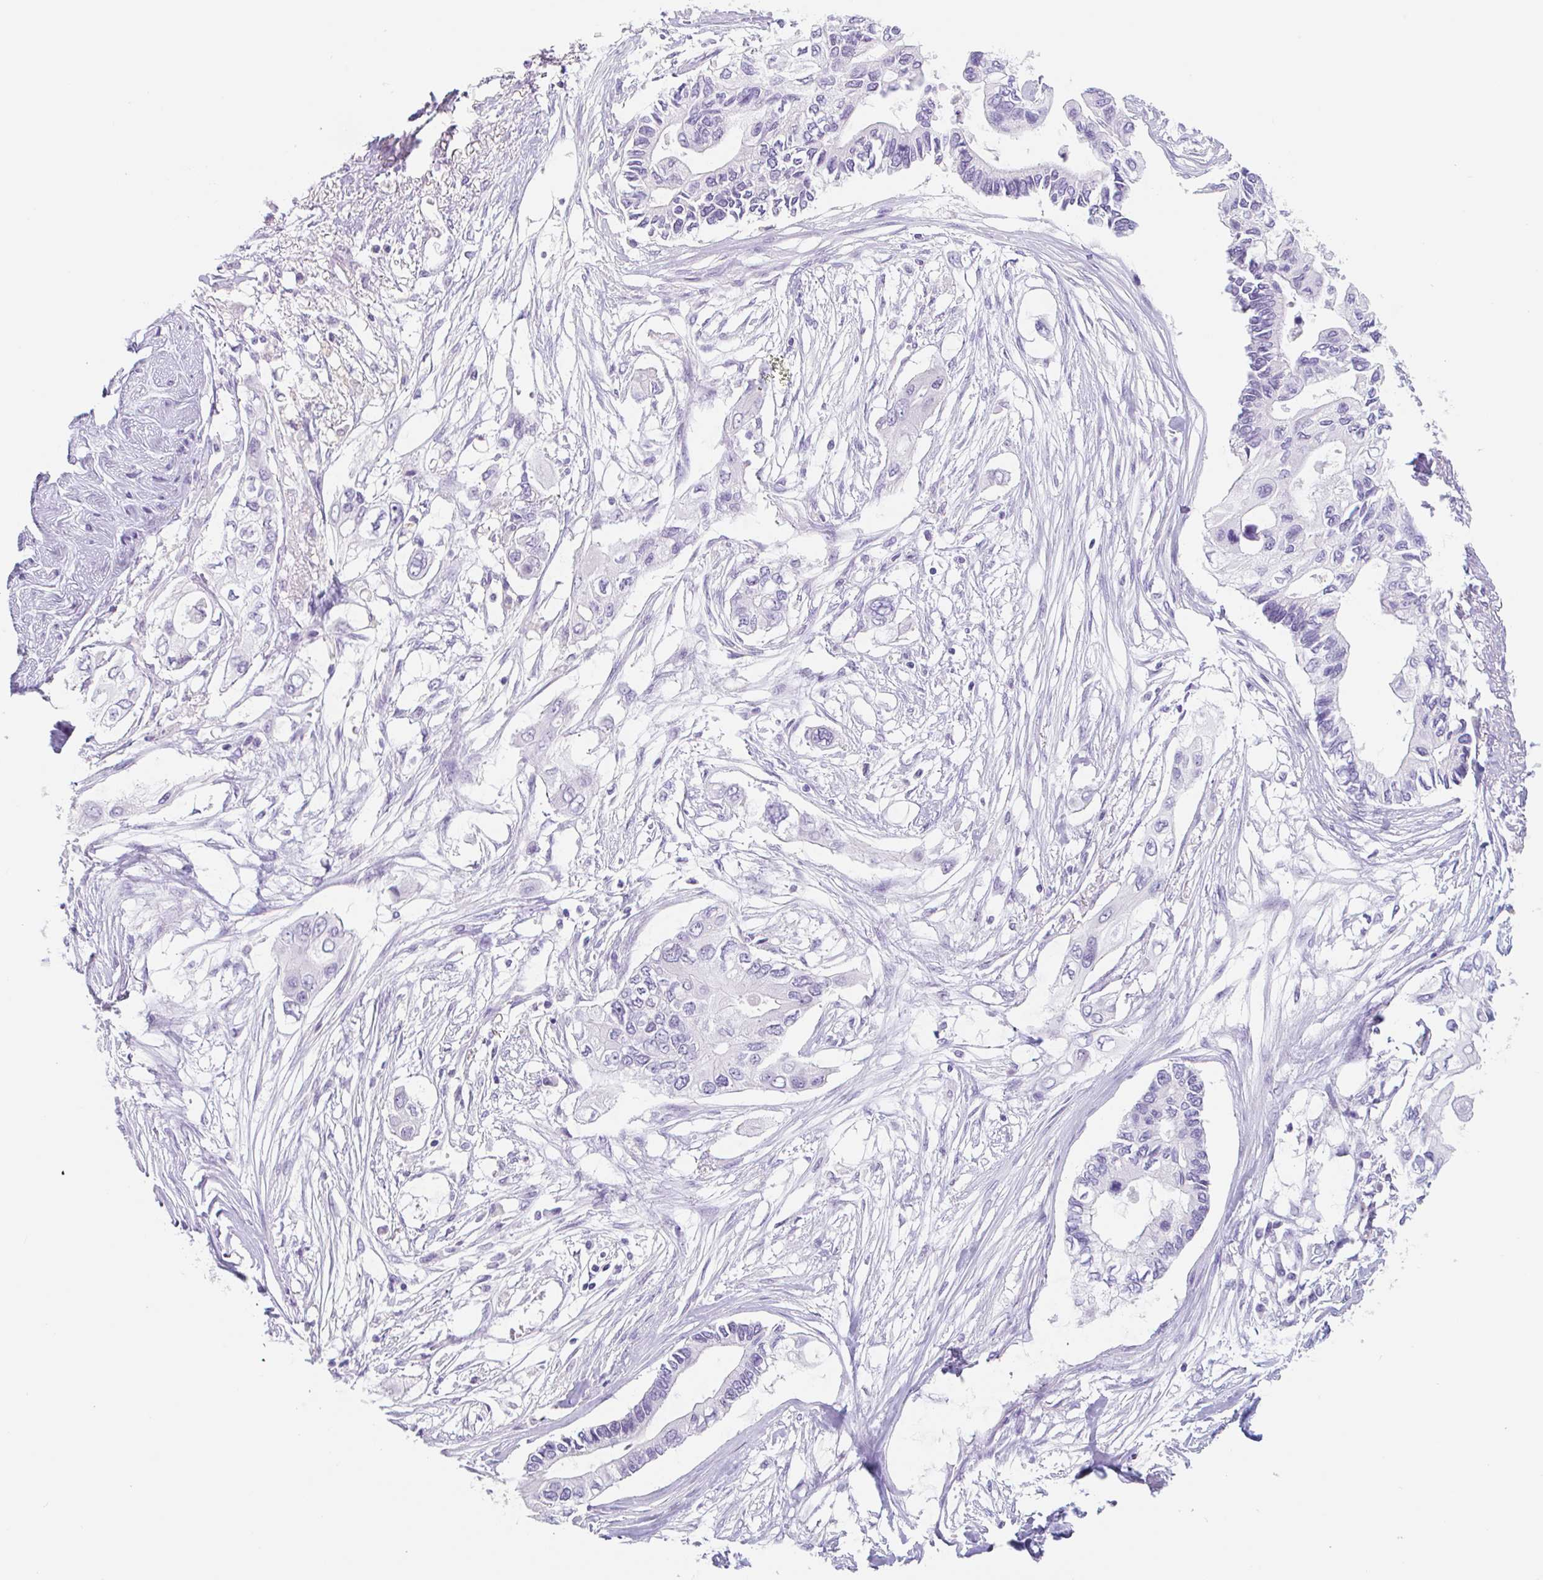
{"staining": {"intensity": "negative", "quantity": "none", "location": "none"}, "tissue": "pancreatic cancer", "cell_type": "Tumor cells", "image_type": "cancer", "snomed": [{"axis": "morphology", "description": "Adenocarcinoma, NOS"}, {"axis": "topography", "description": "Pancreas"}], "caption": "High power microscopy histopathology image of an immunohistochemistry micrograph of adenocarcinoma (pancreatic), revealing no significant expression in tumor cells.", "gene": "EMC4", "patient": {"sex": "female", "age": 63}}